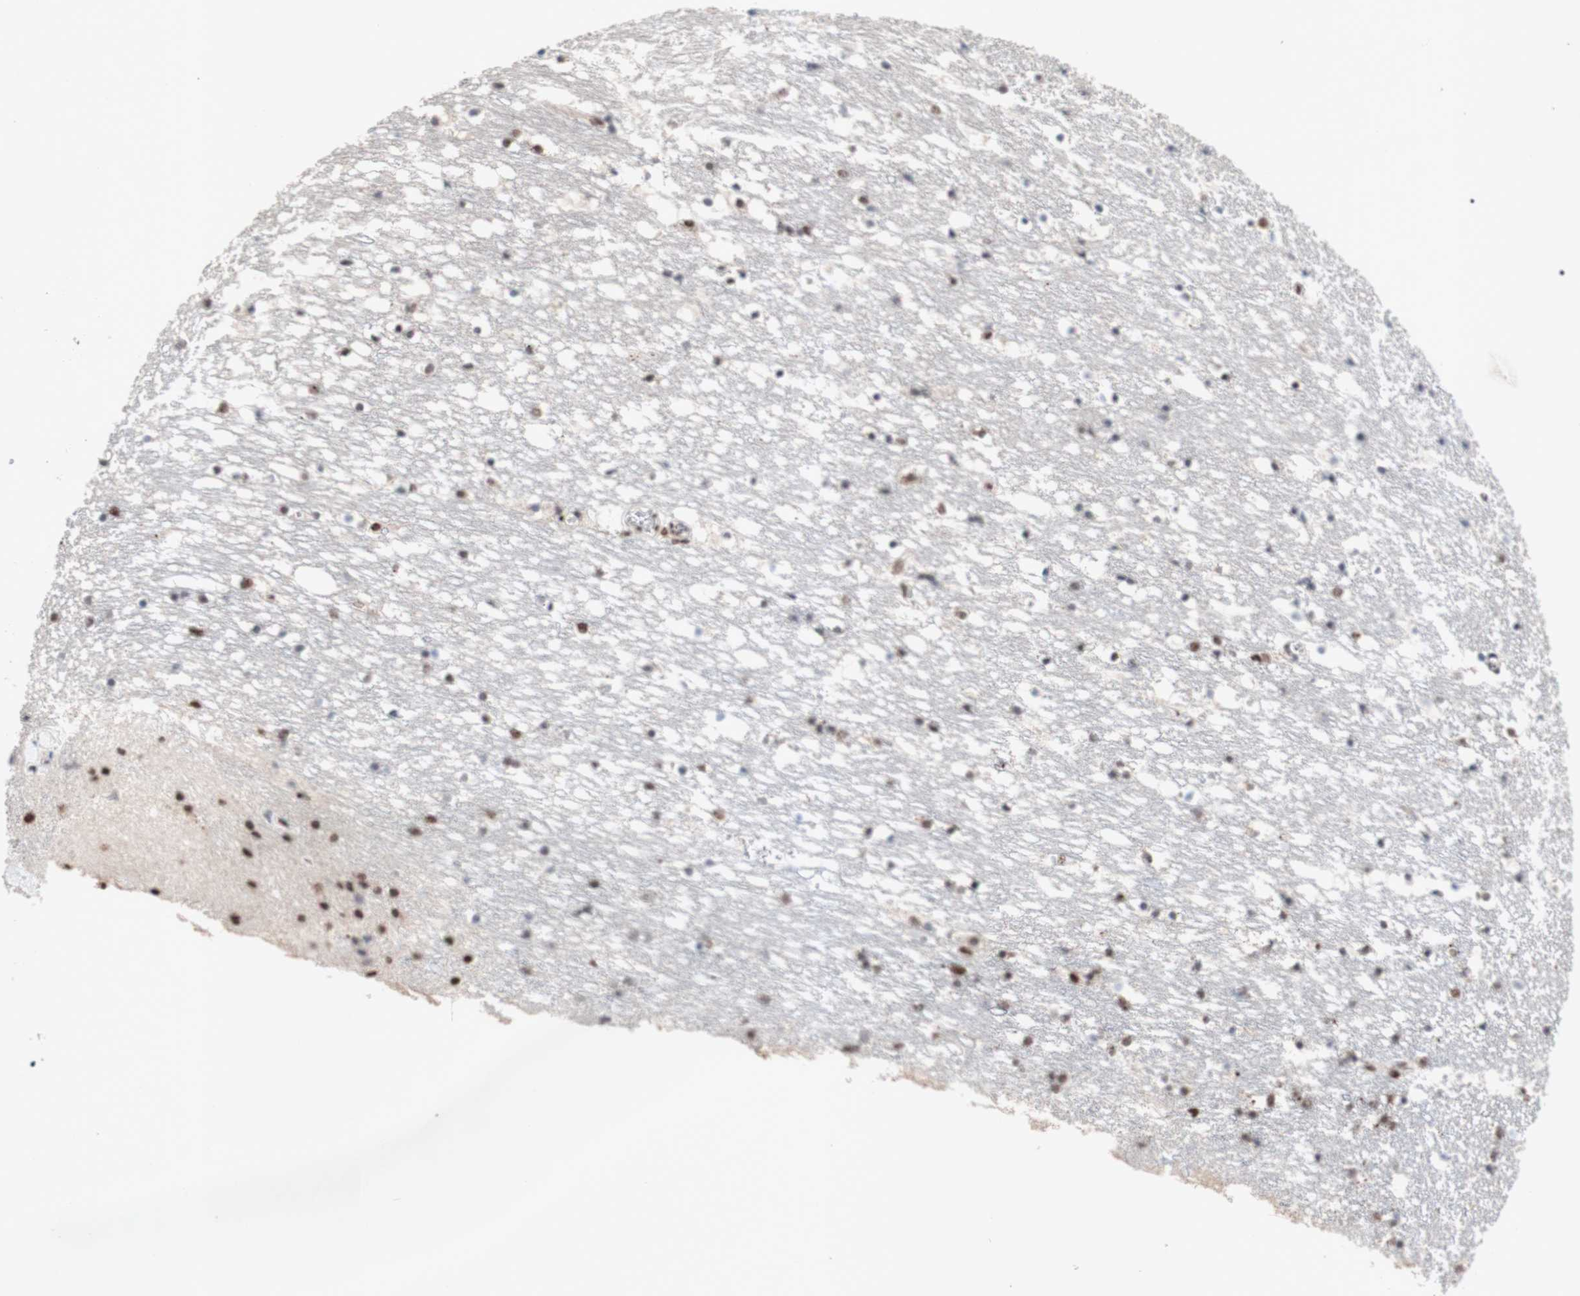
{"staining": {"intensity": "moderate", "quantity": "25%-75%", "location": "nuclear"}, "tissue": "caudate", "cell_type": "Glial cells", "image_type": "normal", "snomed": [{"axis": "morphology", "description": "Normal tissue, NOS"}, {"axis": "topography", "description": "Lateral ventricle wall"}], "caption": "Immunohistochemistry (IHC) (DAB (3,3'-diaminobenzidine)) staining of benign human caudate reveals moderate nuclear protein expression in about 25%-75% of glial cells. (IHC, brightfield microscopy, high magnification).", "gene": "SFPQ", "patient": {"sex": "male", "age": 45}}